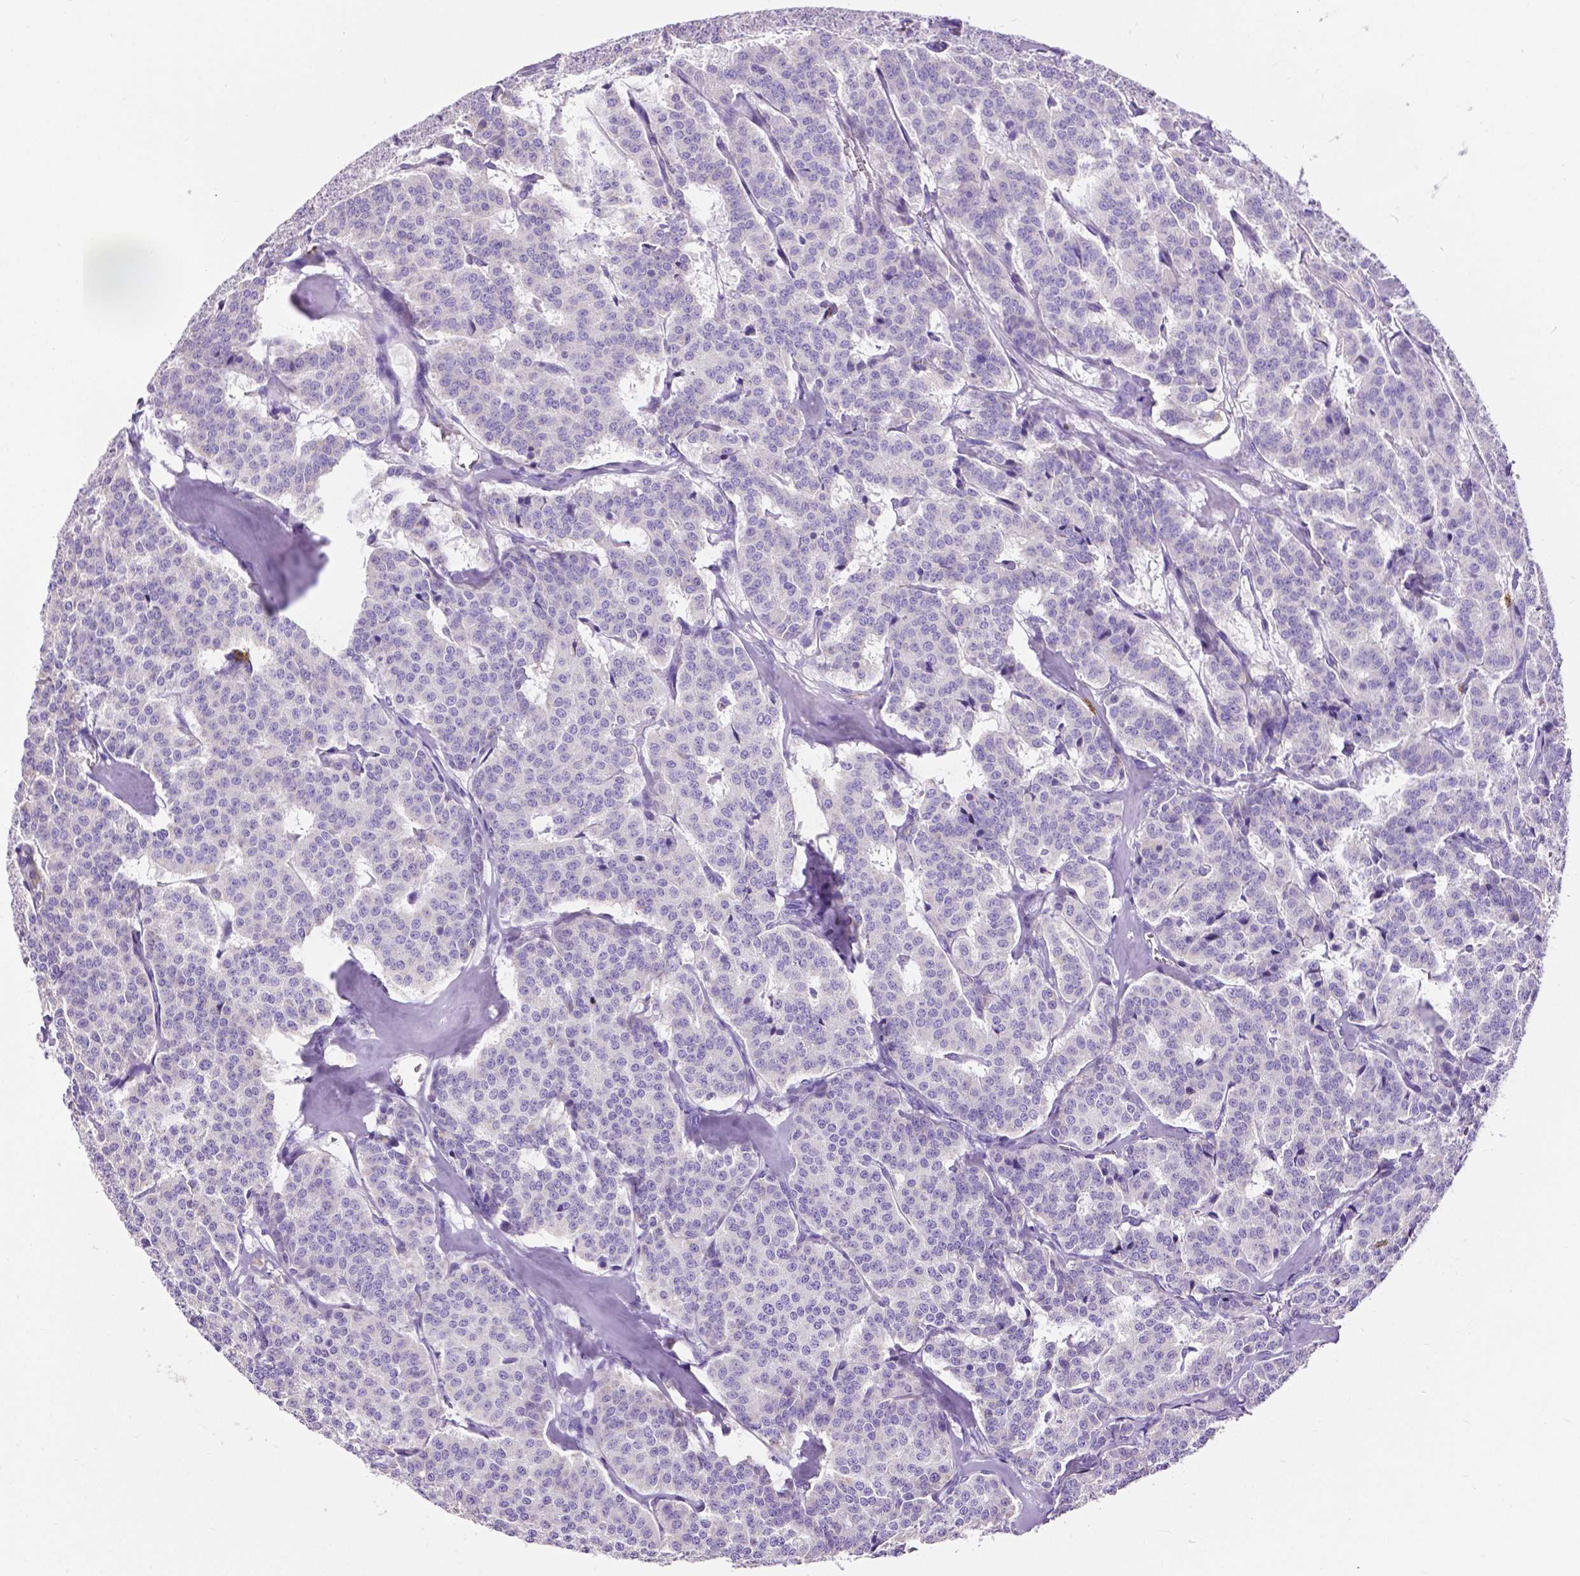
{"staining": {"intensity": "negative", "quantity": "none", "location": "none"}, "tissue": "carcinoid", "cell_type": "Tumor cells", "image_type": "cancer", "snomed": [{"axis": "morphology", "description": "Normal tissue, NOS"}, {"axis": "morphology", "description": "Carcinoid, malignant, NOS"}, {"axis": "topography", "description": "Lung"}], "caption": "Immunohistochemistry (IHC) micrograph of neoplastic tissue: carcinoid stained with DAB (3,3'-diaminobenzidine) demonstrates no significant protein positivity in tumor cells.", "gene": "MMP9", "patient": {"sex": "female", "age": 46}}